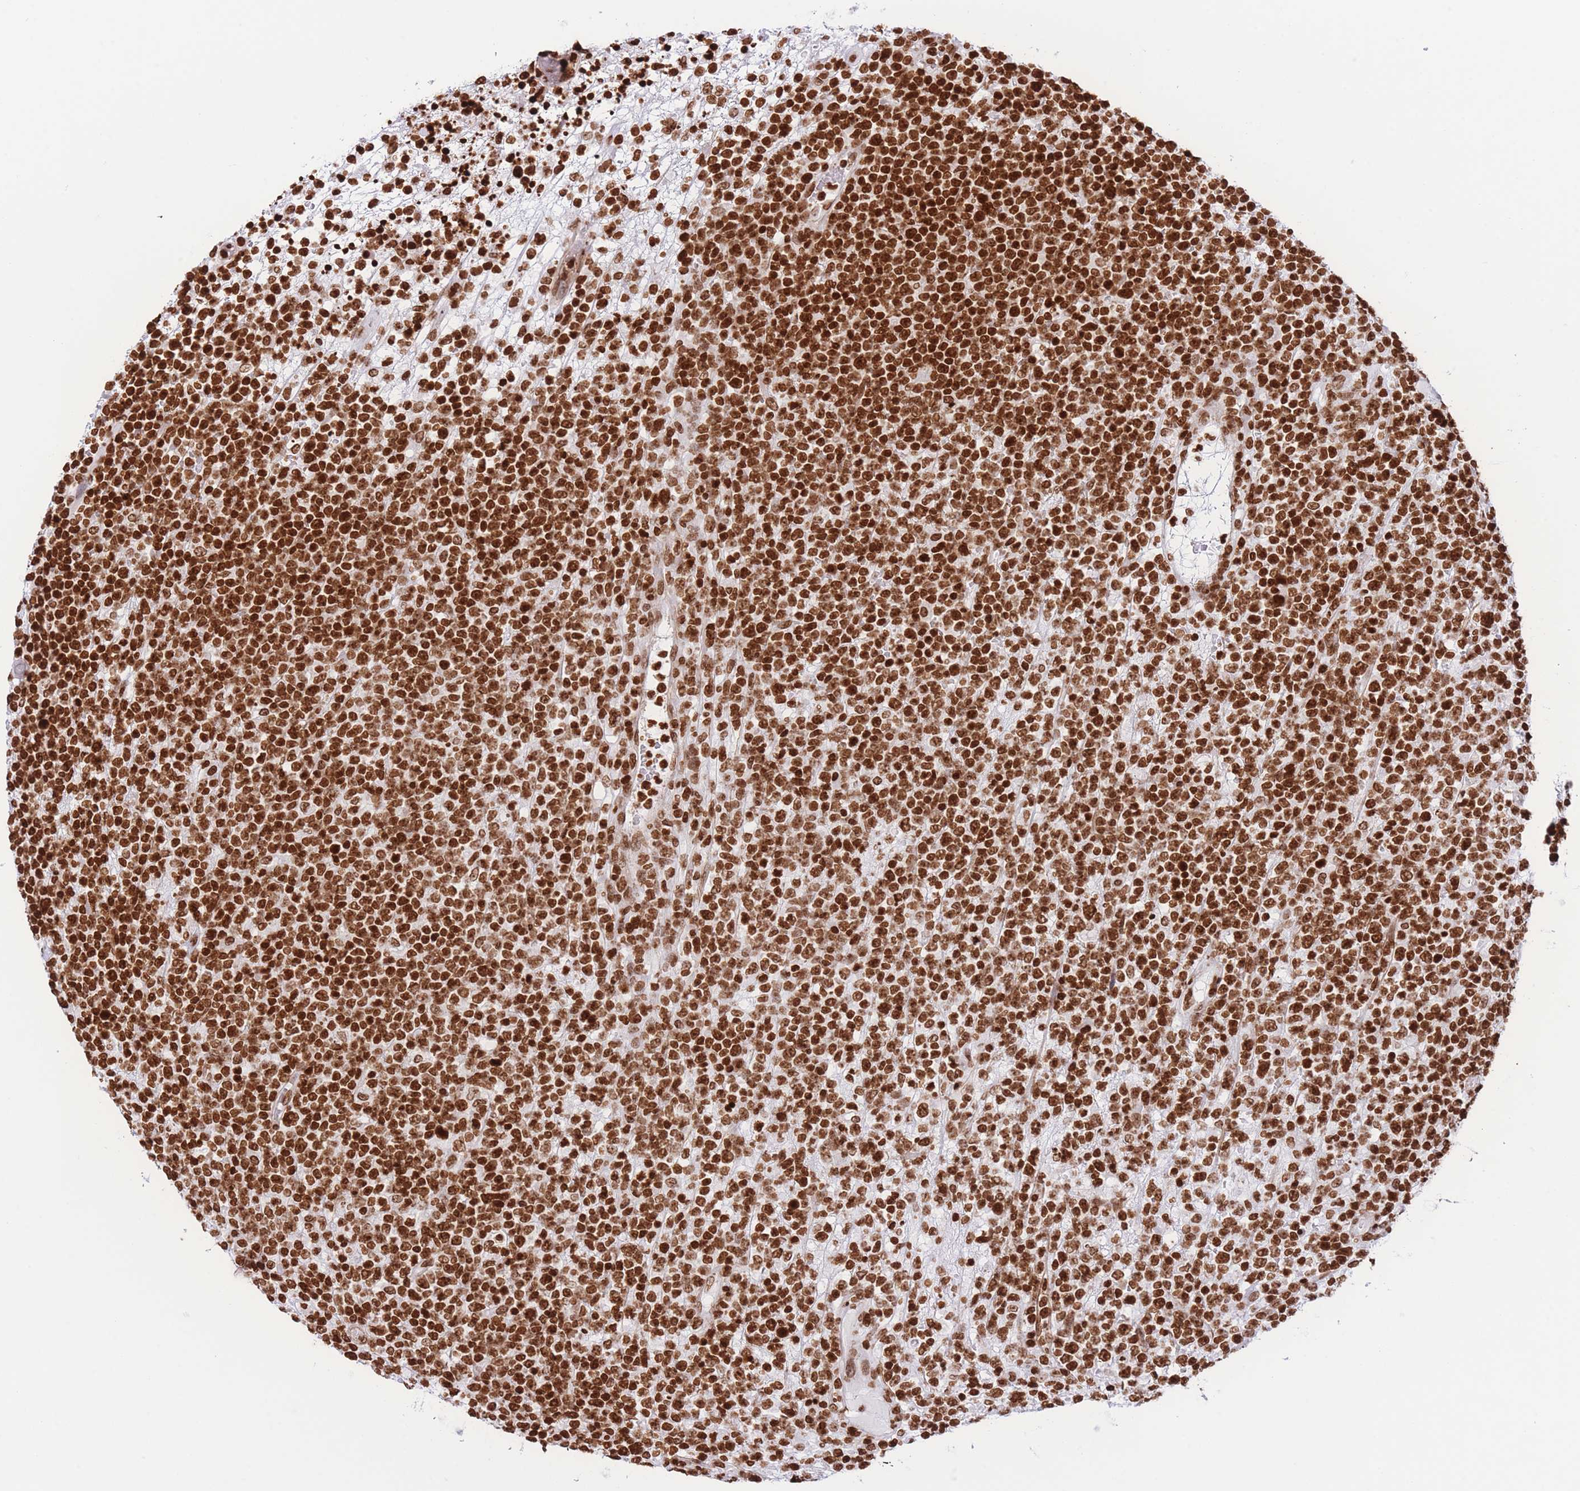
{"staining": {"intensity": "strong", "quantity": ">75%", "location": "nuclear"}, "tissue": "lymphoma", "cell_type": "Tumor cells", "image_type": "cancer", "snomed": [{"axis": "morphology", "description": "Malignant lymphoma, non-Hodgkin's type, High grade"}, {"axis": "topography", "description": "Colon"}], "caption": "Immunohistochemistry (DAB) staining of human high-grade malignant lymphoma, non-Hodgkin's type demonstrates strong nuclear protein positivity in about >75% of tumor cells.", "gene": "H2BC11", "patient": {"sex": "female", "age": 53}}